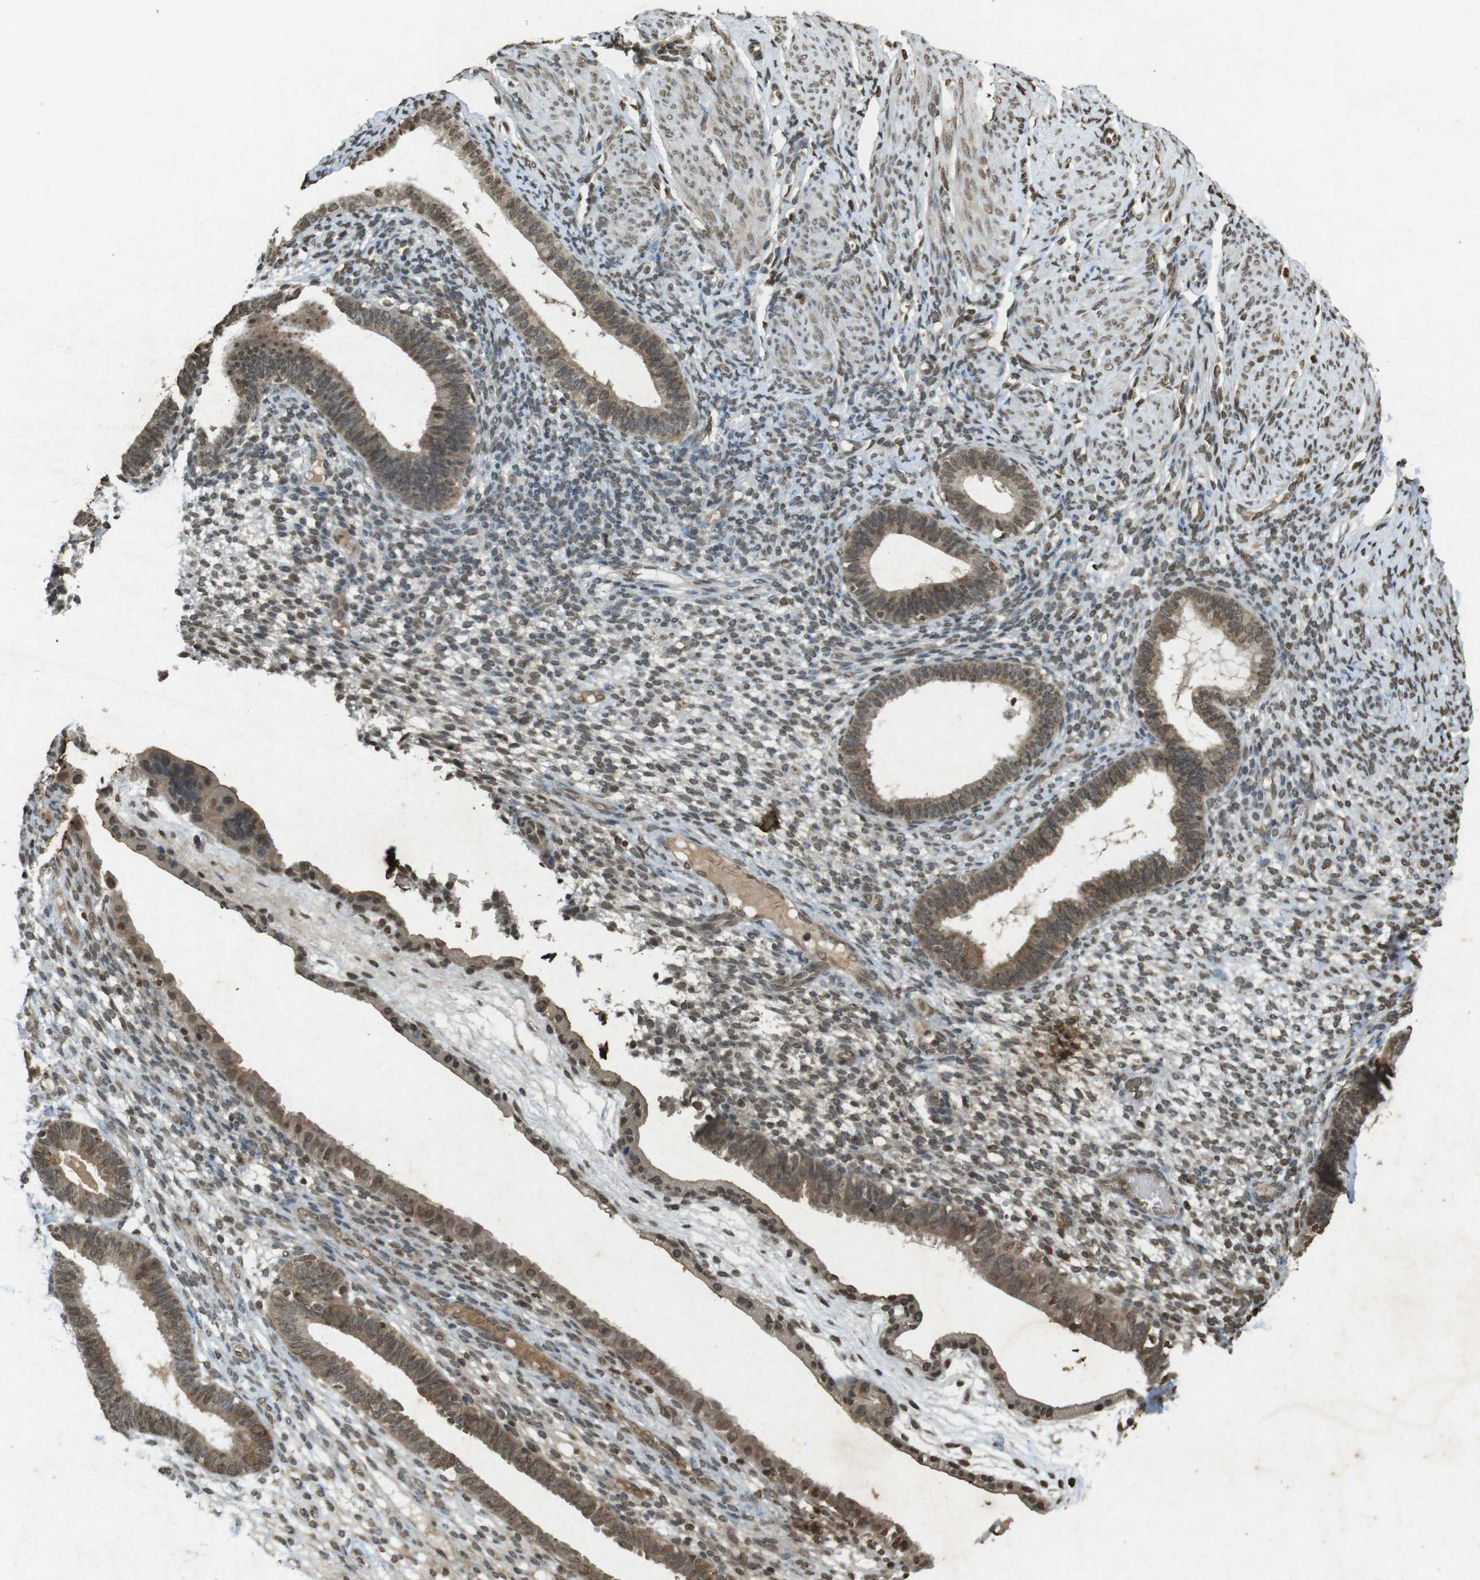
{"staining": {"intensity": "moderate", "quantity": ">75%", "location": "nuclear"}, "tissue": "endometrium", "cell_type": "Cells in endometrial stroma", "image_type": "normal", "snomed": [{"axis": "morphology", "description": "Normal tissue, NOS"}, {"axis": "topography", "description": "Endometrium"}], "caption": "Protein expression by IHC displays moderate nuclear positivity in about >75% of cells in endometrial stroma in benign endometrium. (Stains: DAB in brown, nuclei in blue, Microscopy: brightfield microscopy at high magnification).", "gene": "ORC4", "patient": {"sex": "female", "age": 61}}